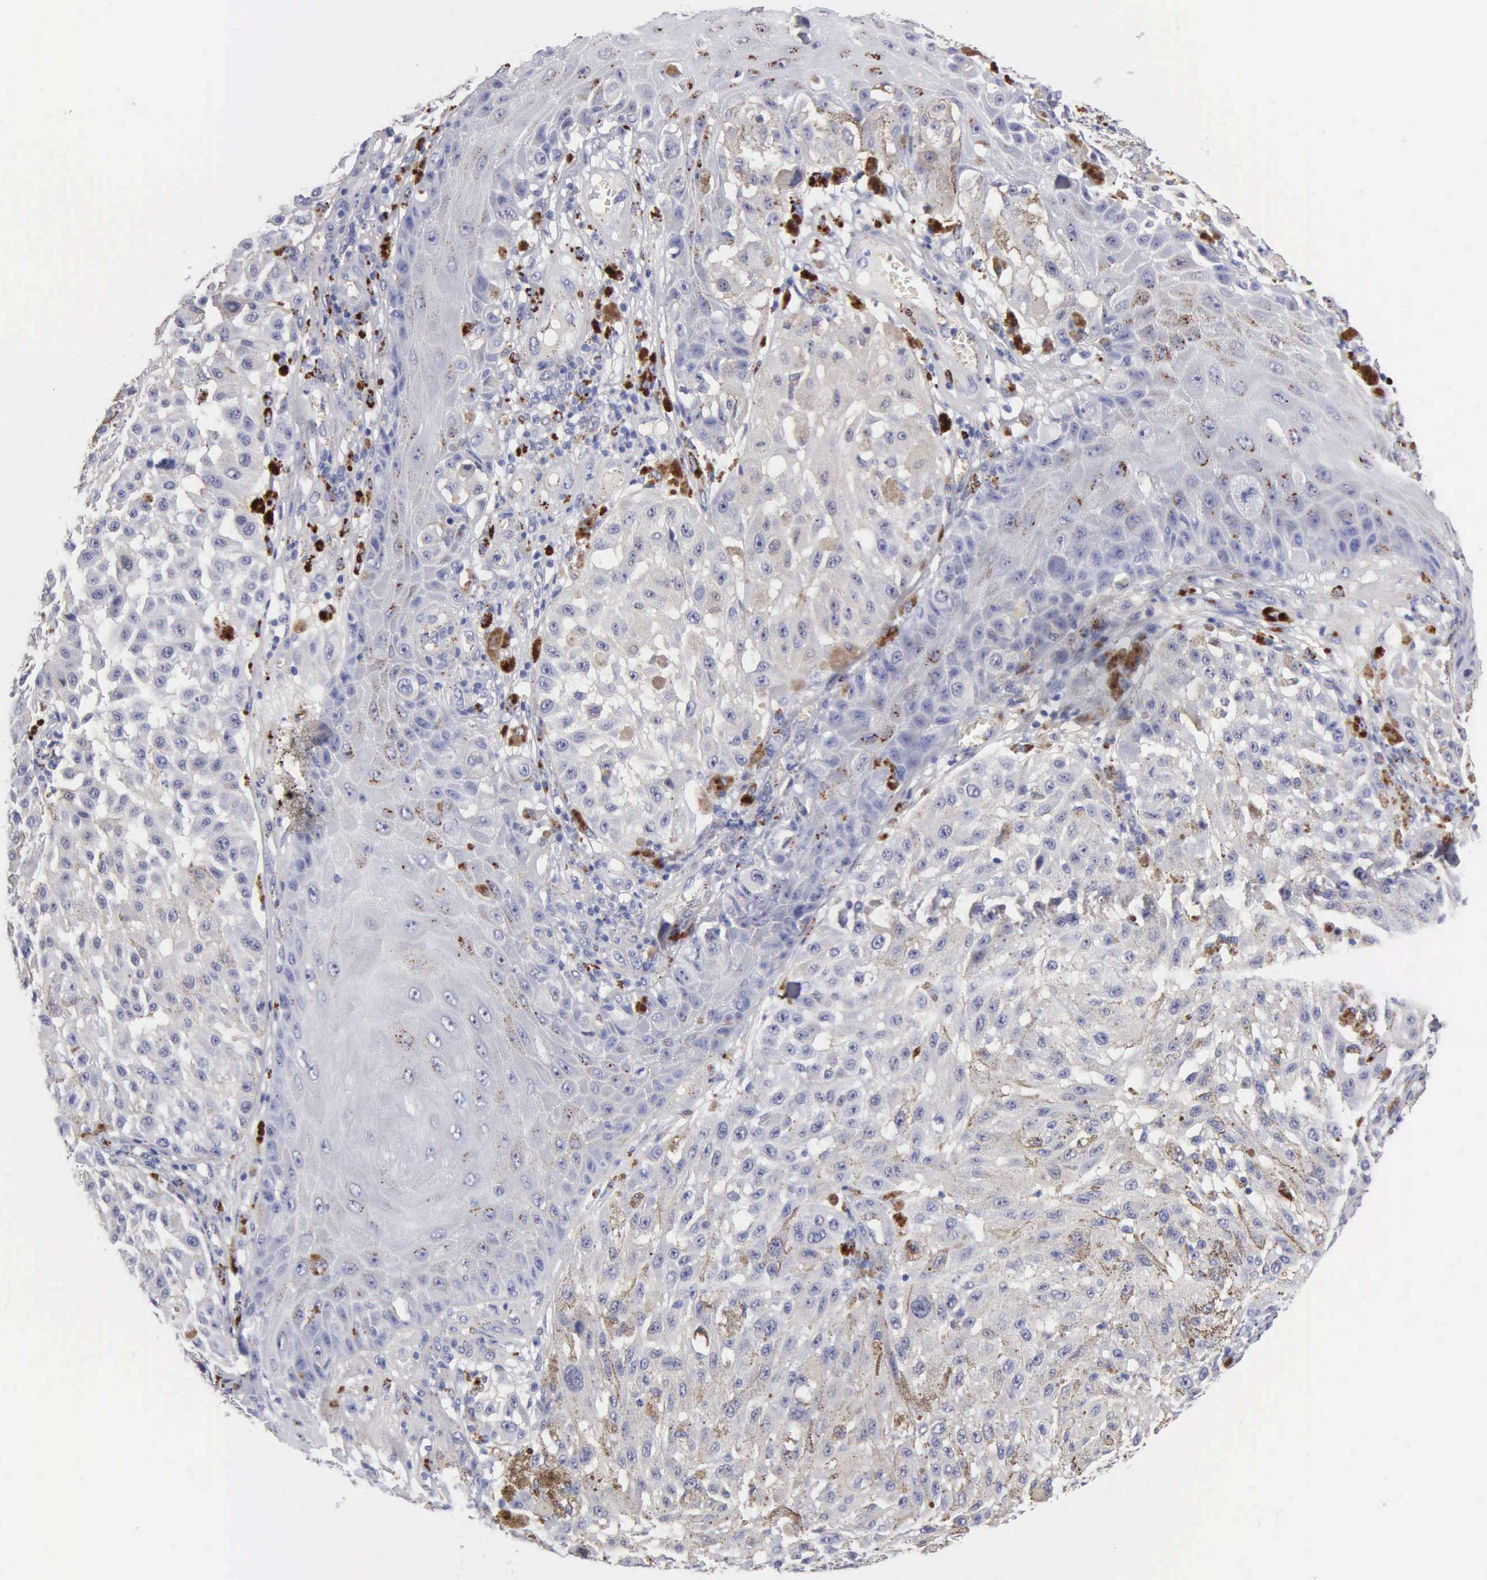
{"staining": {"intensity": "negative", "quantity": "none", "location": "none"}, "tissue": "melanoma", "cell_type": "Tumor cells", "image_type": "cancer", "snomed": [{"axis": "morphology", "description": "Malignant melanoma, NOS"}, {"axis": "topography", "description": "Skin"}], "caption": "This is an immunohistochemistry (IHC) micrograph of melanoma. There is no staining in tumor cells.", "gene": "CTSL", "patient": {"sex": "female", "age": 64}}